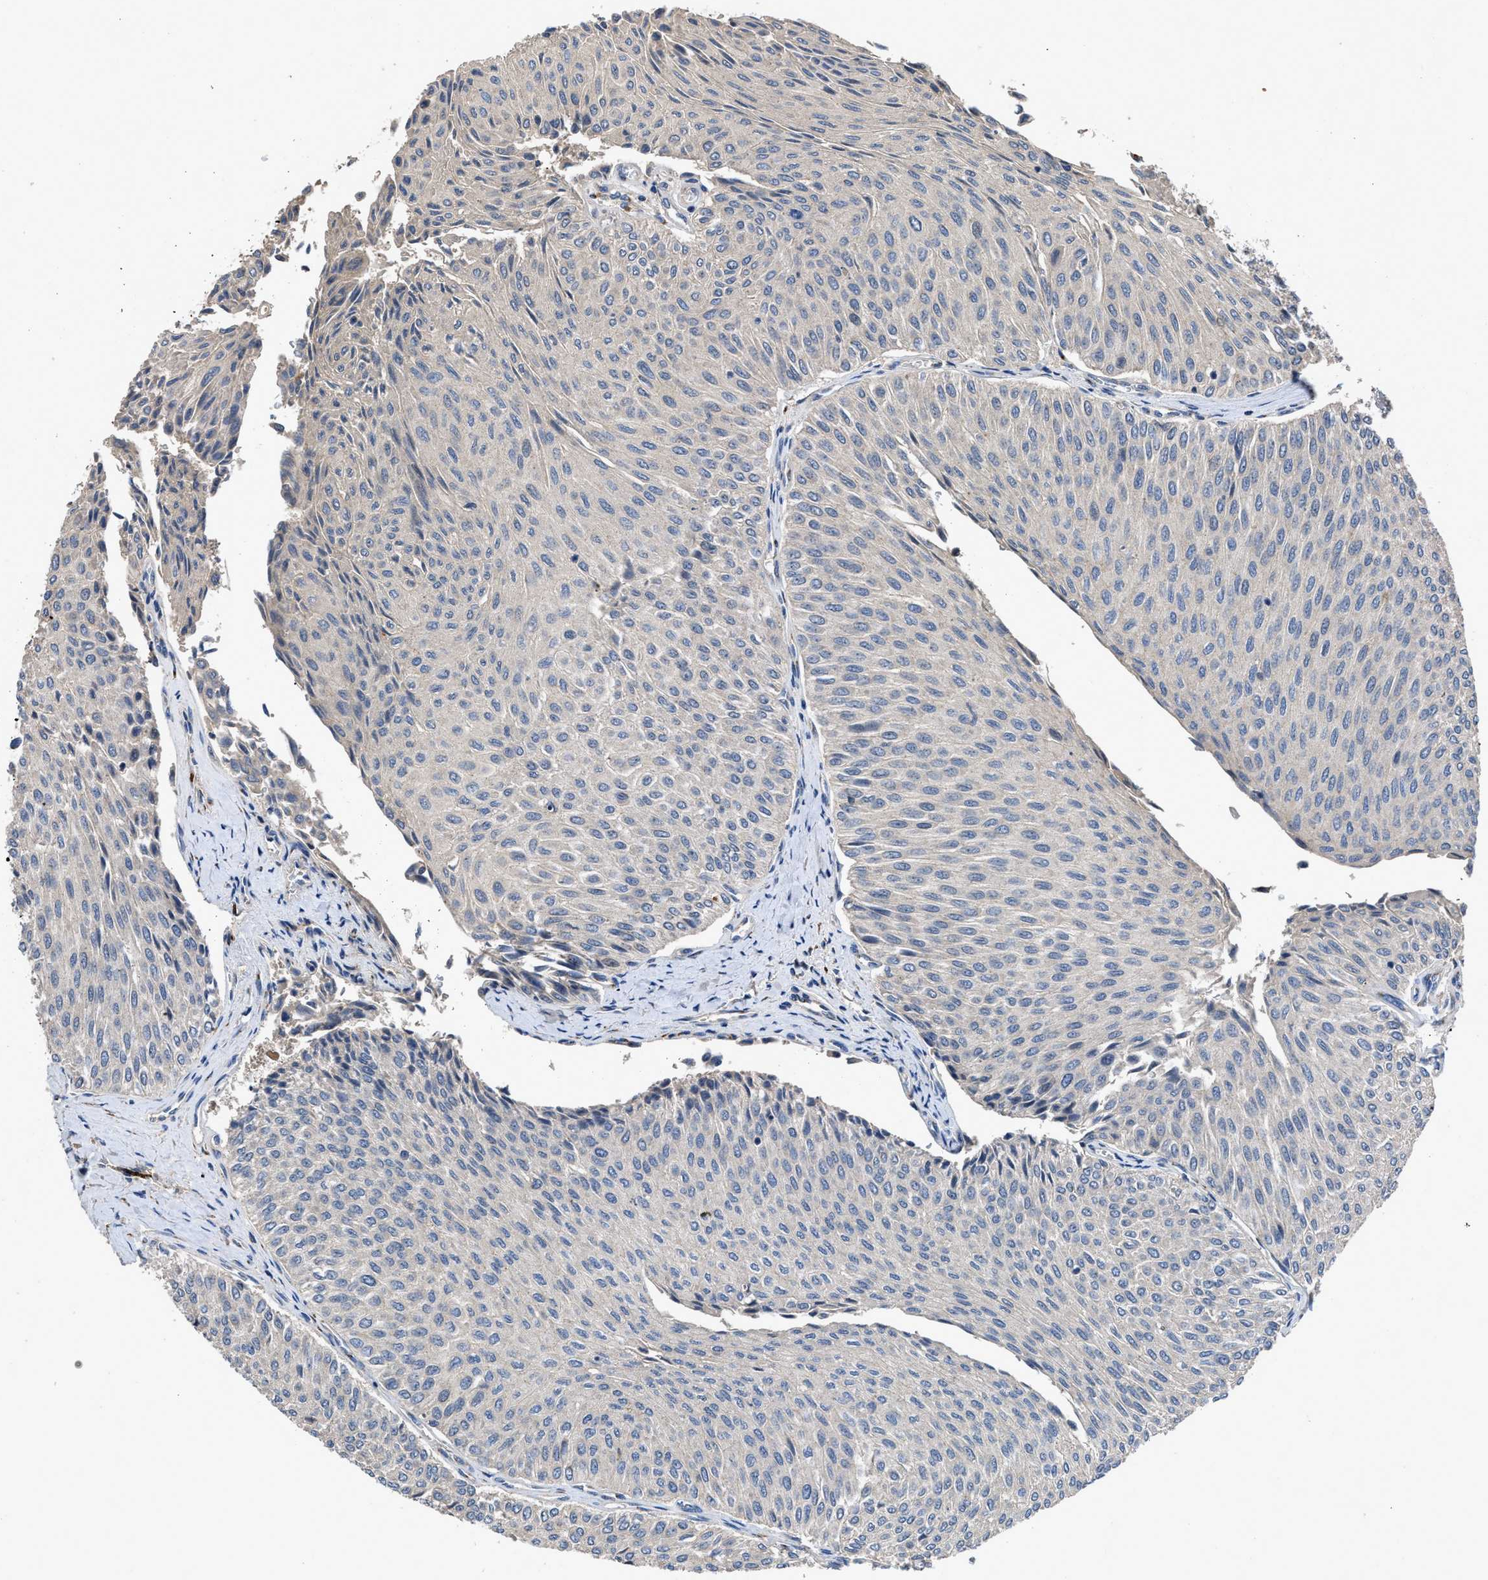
{"staining": {"intensity": "negative", "quantity": "none", "location": "none"}, "tissue": "urothelial cancer", "cell_type": "Tumor cells", "image_type": "cancer", "snomed": [{"axis": "morphology", "description": "Urothelial carcinoma, Low grade"}, {"axis": "topography", "description": "Urinary bladder"}], "caption": "Immunohistochemical staining of urothelial carcinoma (low-grade) demonstrates no significant positivity in tumor cells.", "gene": "SIK2", "patient": {"sex": "male", "age": 78}}